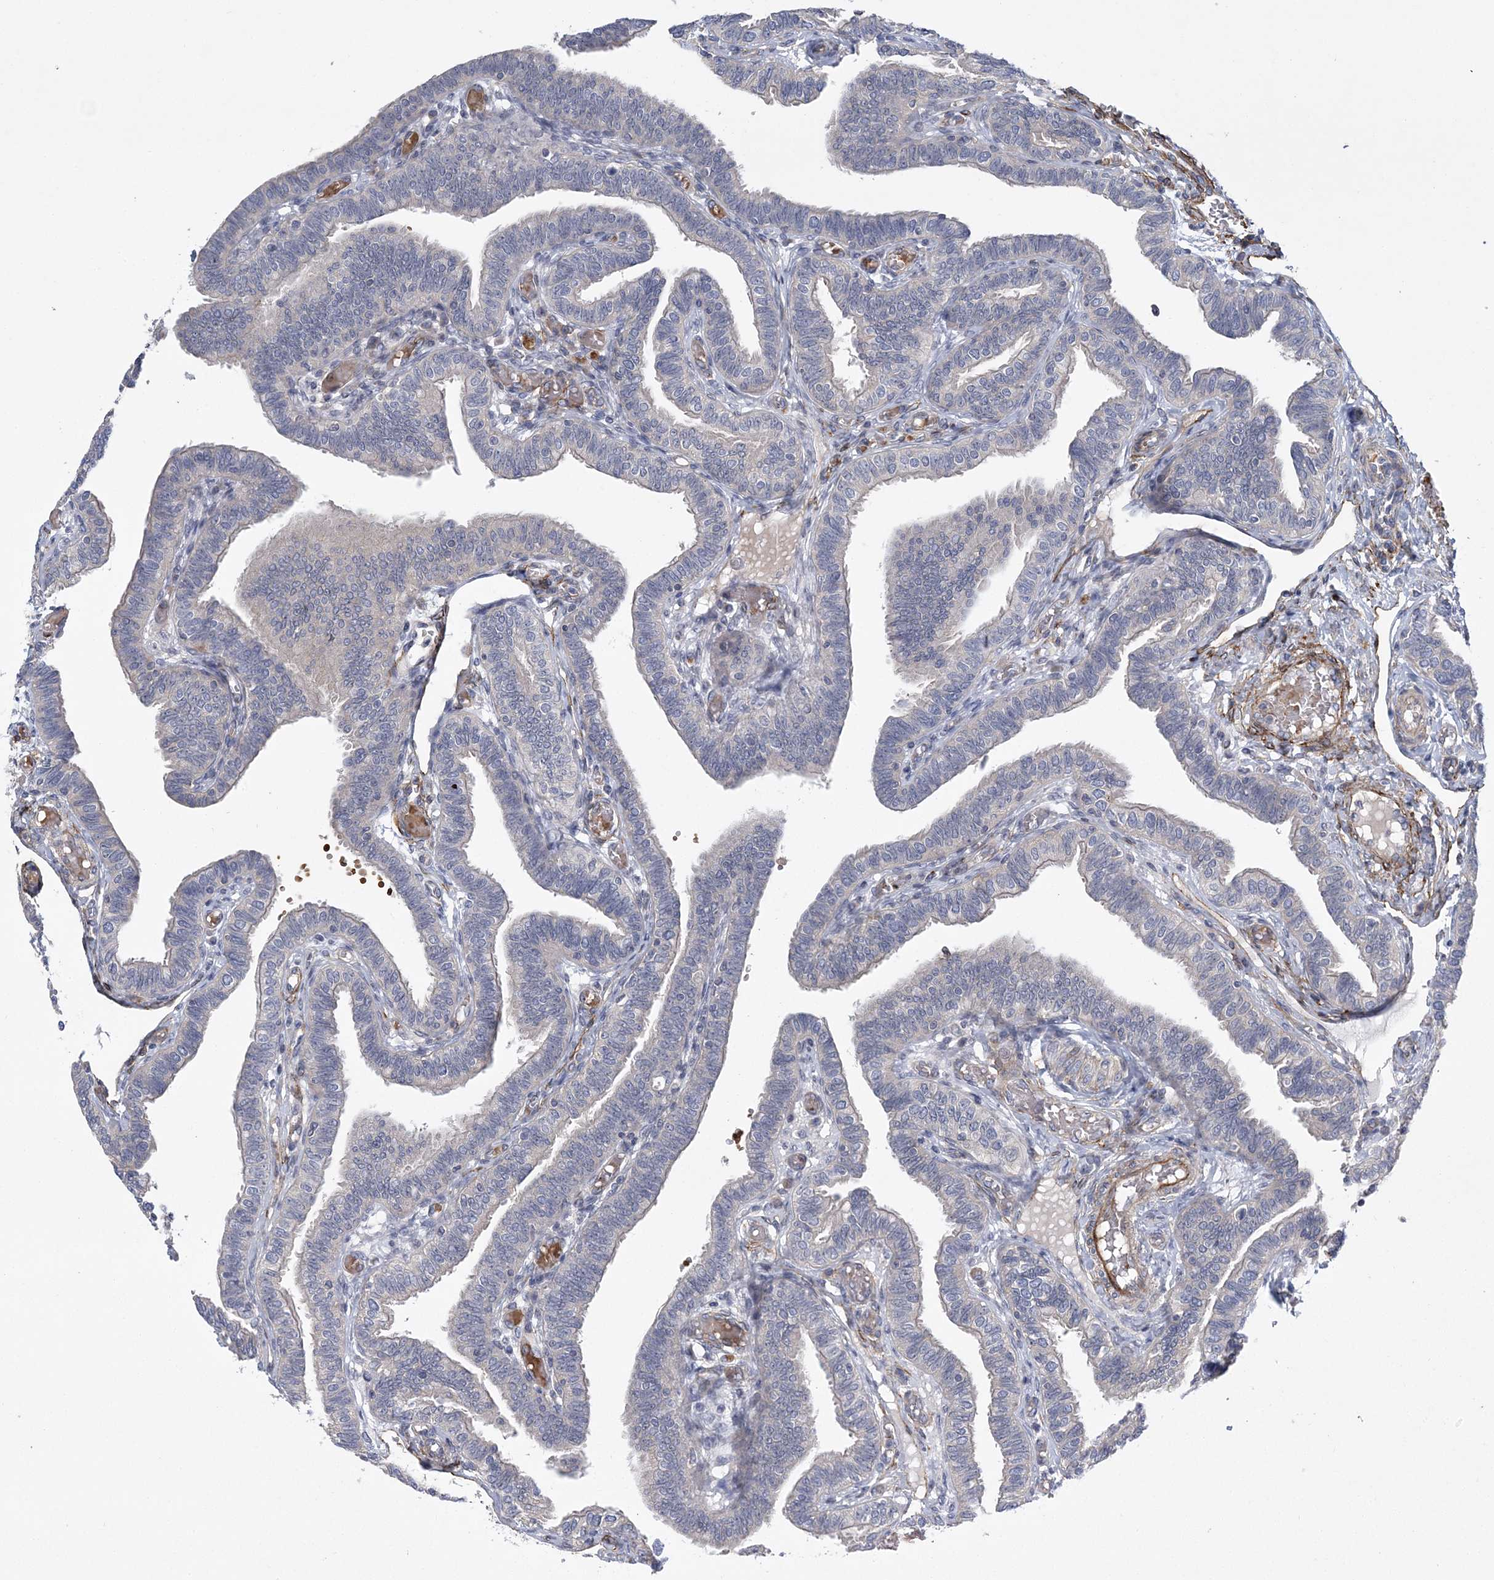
{"staining": {"intensity": "negative", "quantity": "none", "location": "none"}, "tissue": "fallopian tube", "cell_type": "Glandular cells", "image_type": "normal", "snomed": [{"axis": "morphology", "description": "Normal tissue, NOS"}, {"axis": "topography", "description": "Fallopian tube"}], "caption": "Immunohistochemical staining of unremarkable fallopian tube reveals no significant staining in glandular cells. Brightfield microscopy of immunohistochemistry stained with DAB (3,3'-diaminobenzidine) (brown) and hematoxylin (blue), captured at high magnification.", "gene": "CALN1", "patient": {"sex": "female", "age": 39}}